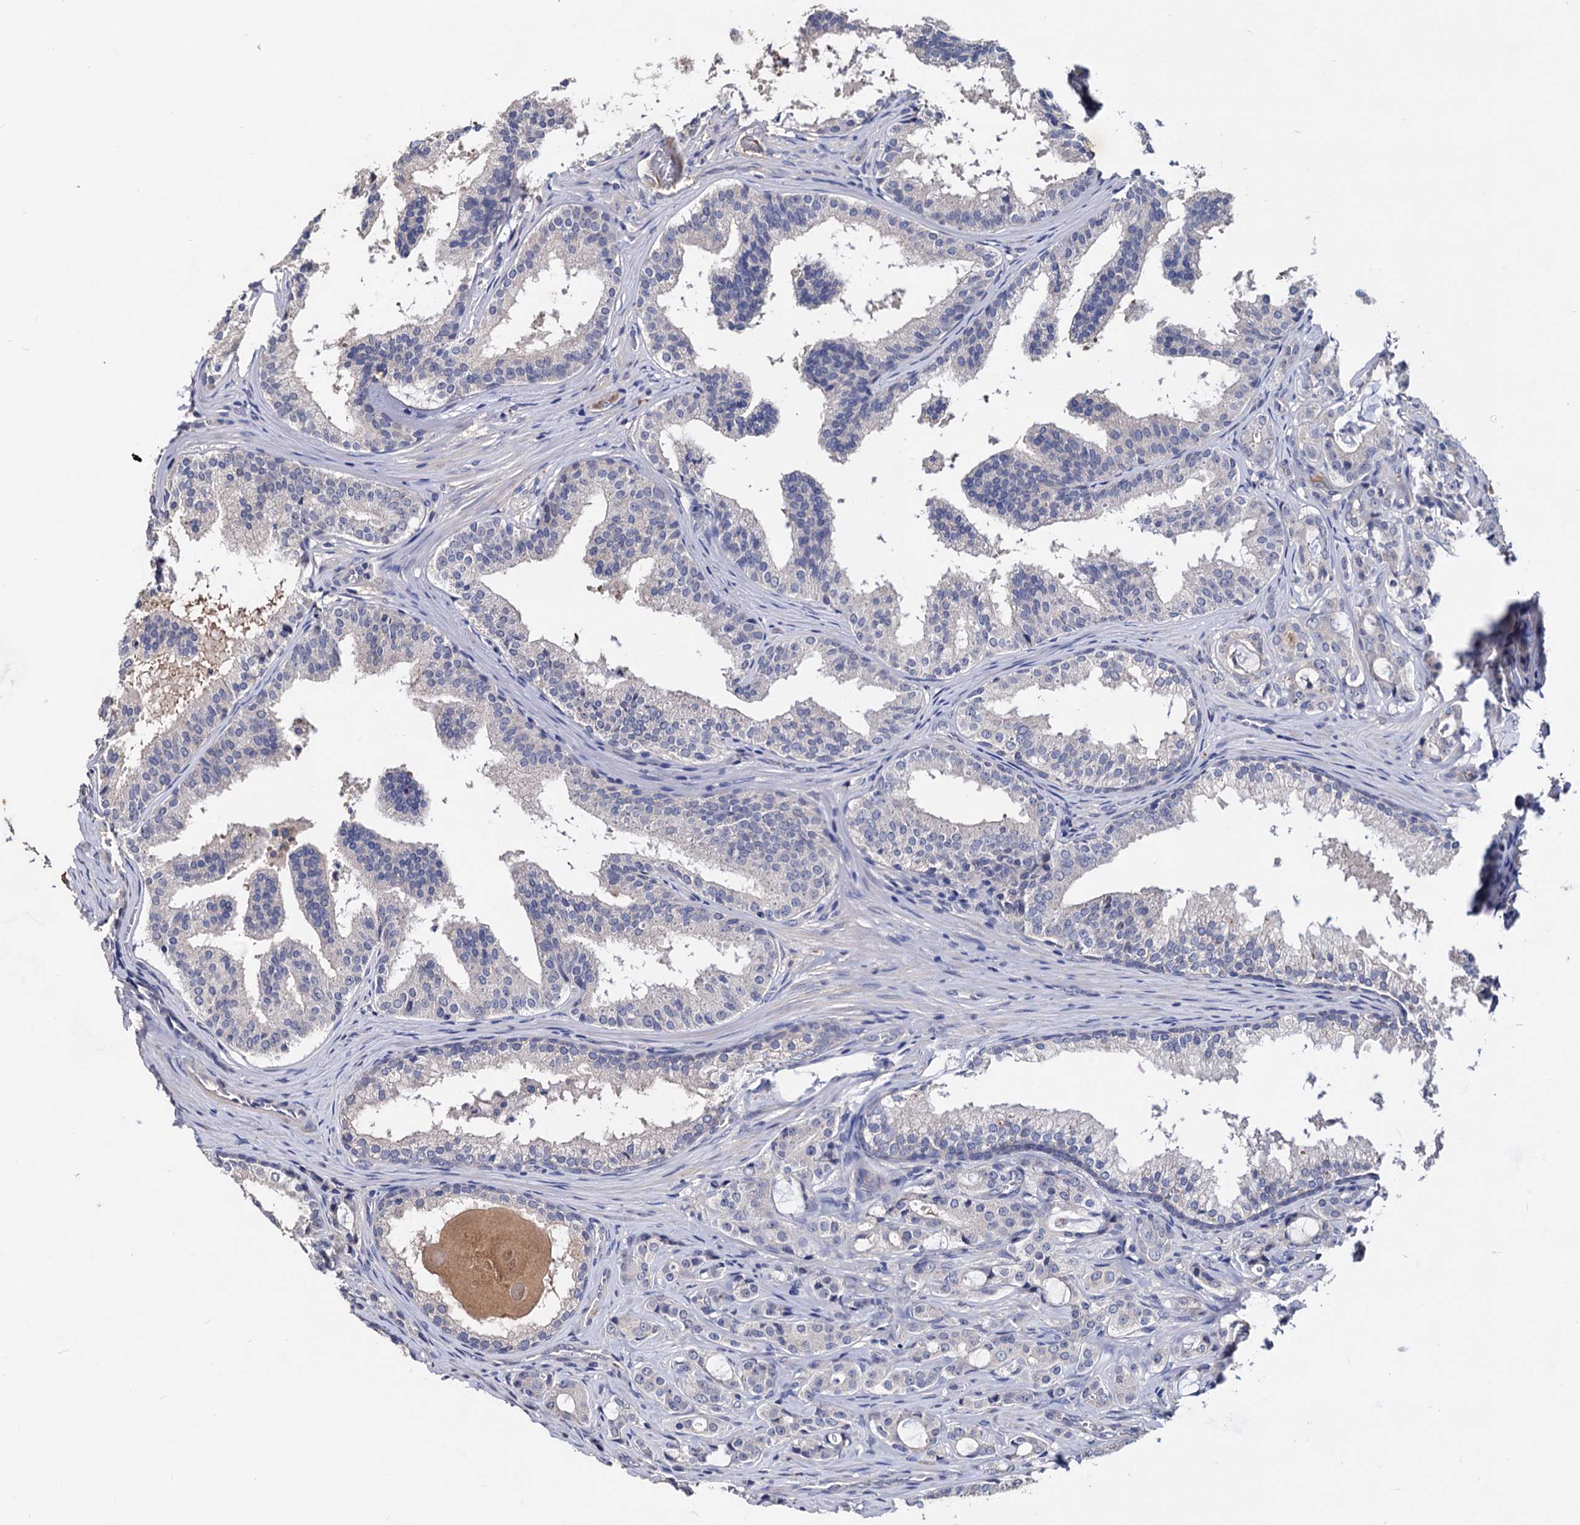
{"staining": {"intensity": "negative", "quantity": "none", "location": "none"}, "tissue": "prostate cancer", "cell_type": "Tumor cells", "image_type": "cancer", "snomed": [{"axis": "morphology", "description": "Adenocarcinoma, High grade"}, {"axis": "topography", "description": "Prostate"}], "caption": "An immunohistochemistry histopathology image of prostate cancer (adenocarcinoma (high-grade)) is shown. There is no staining in tumor cells of prostate cancer (adenocarcinoma (high-grade)). (Stains: DAB (3,3'-diaminobenzidine) IHC with hematoxylin counter stain, Microscopy: brightfield microscopy at high magnification).", "gene": "NPAS4", "patient": {"sex": "male", "age": 63}}